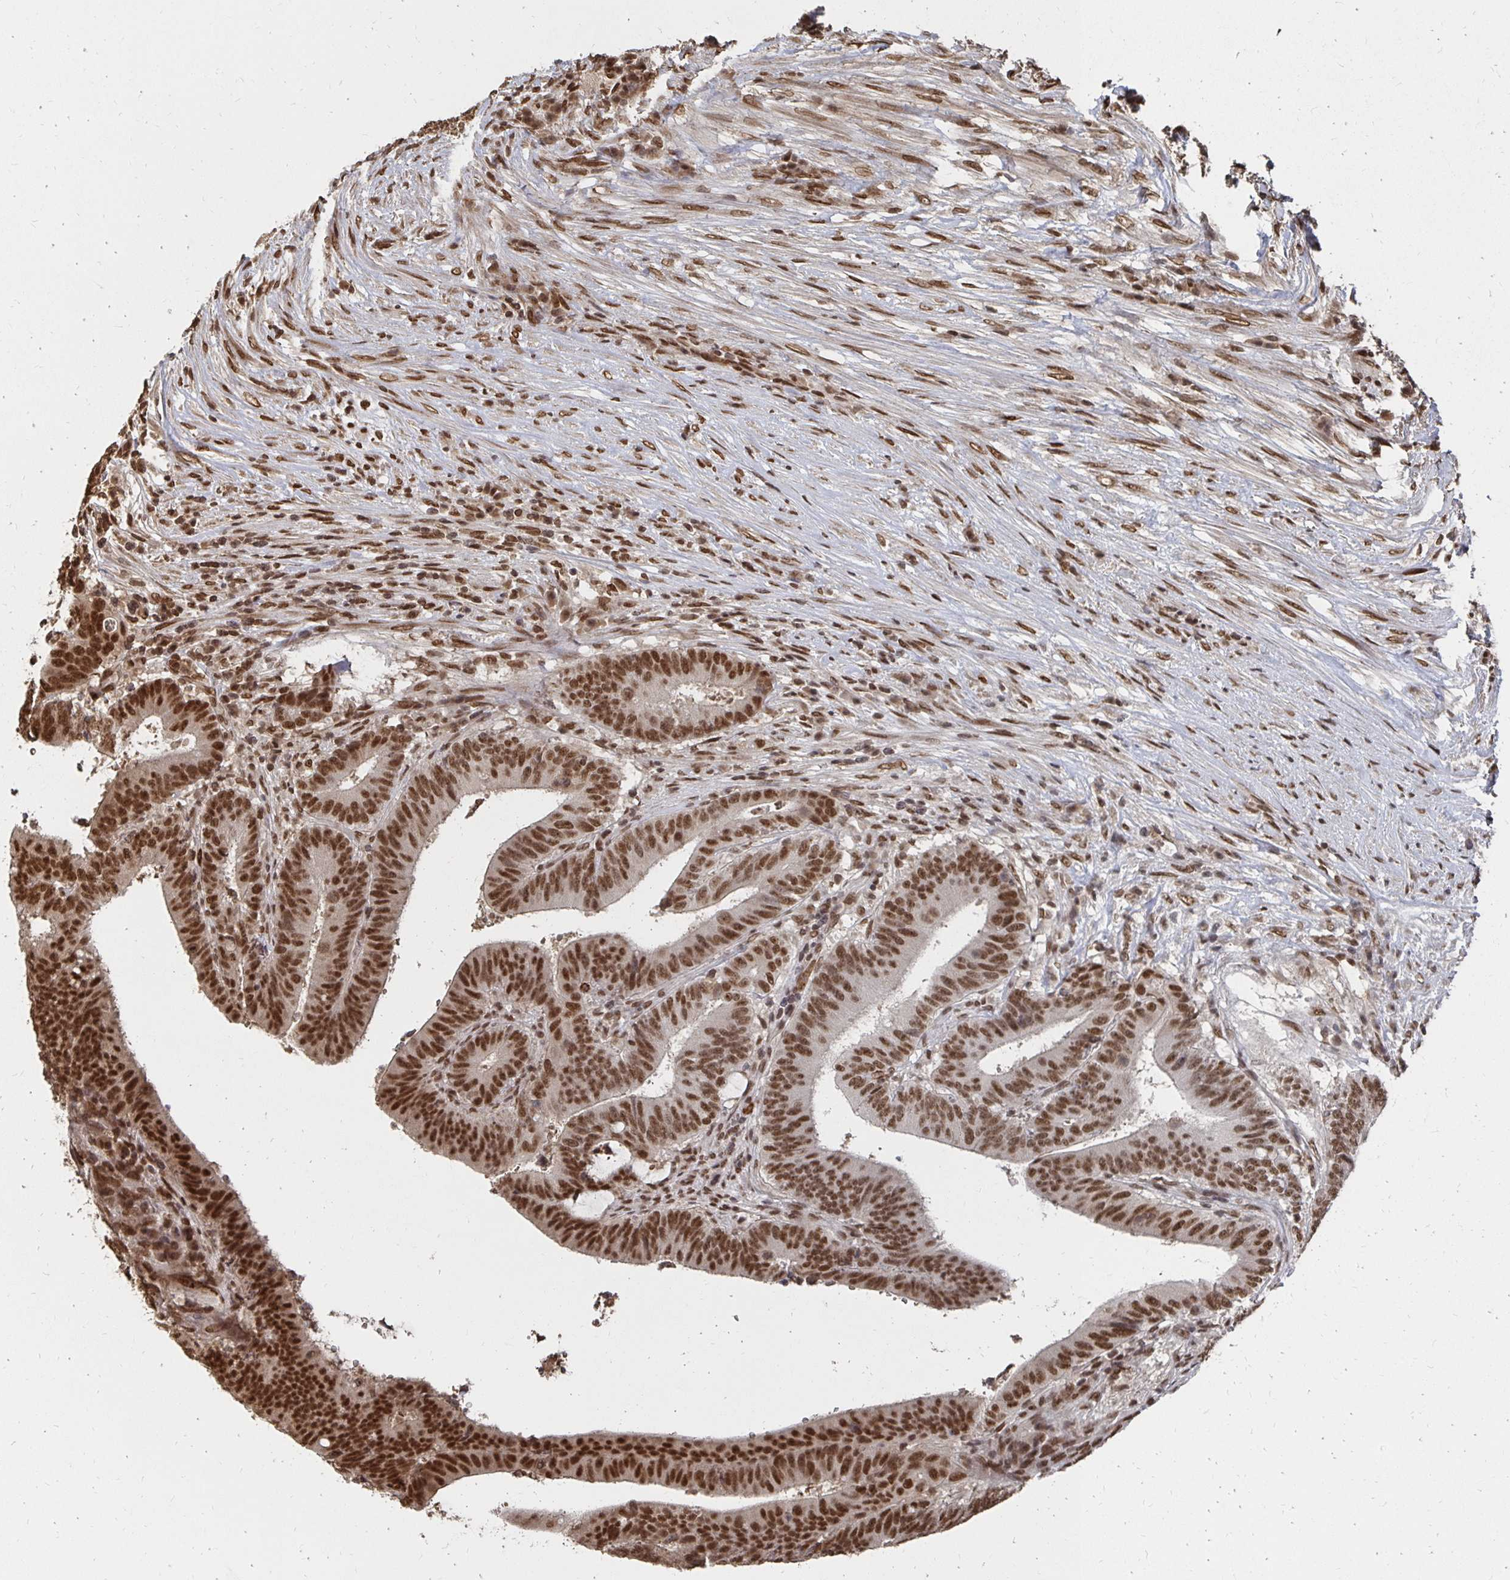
{"staining": {"intensity": "strong", "quantity": ">75%", "location": "nuclear"}, "tissue": "colorectal cancer", "cell_type": "Tumor cells", "image_type": "cancer", "snomed": [{"axis": "morphology", "description": "Adenocarcinoma, NOS"}, {"axis": "topography", "description": "Colon"}], "caption": "Colorectal cancer (adenocarcinoma) was stained to show a protein in brown. There is high levels of strong nuclear staining in about >75% of tumor cells.", "gene": "GTF3C6", "patient": {"sex": "female", "age": 43}}